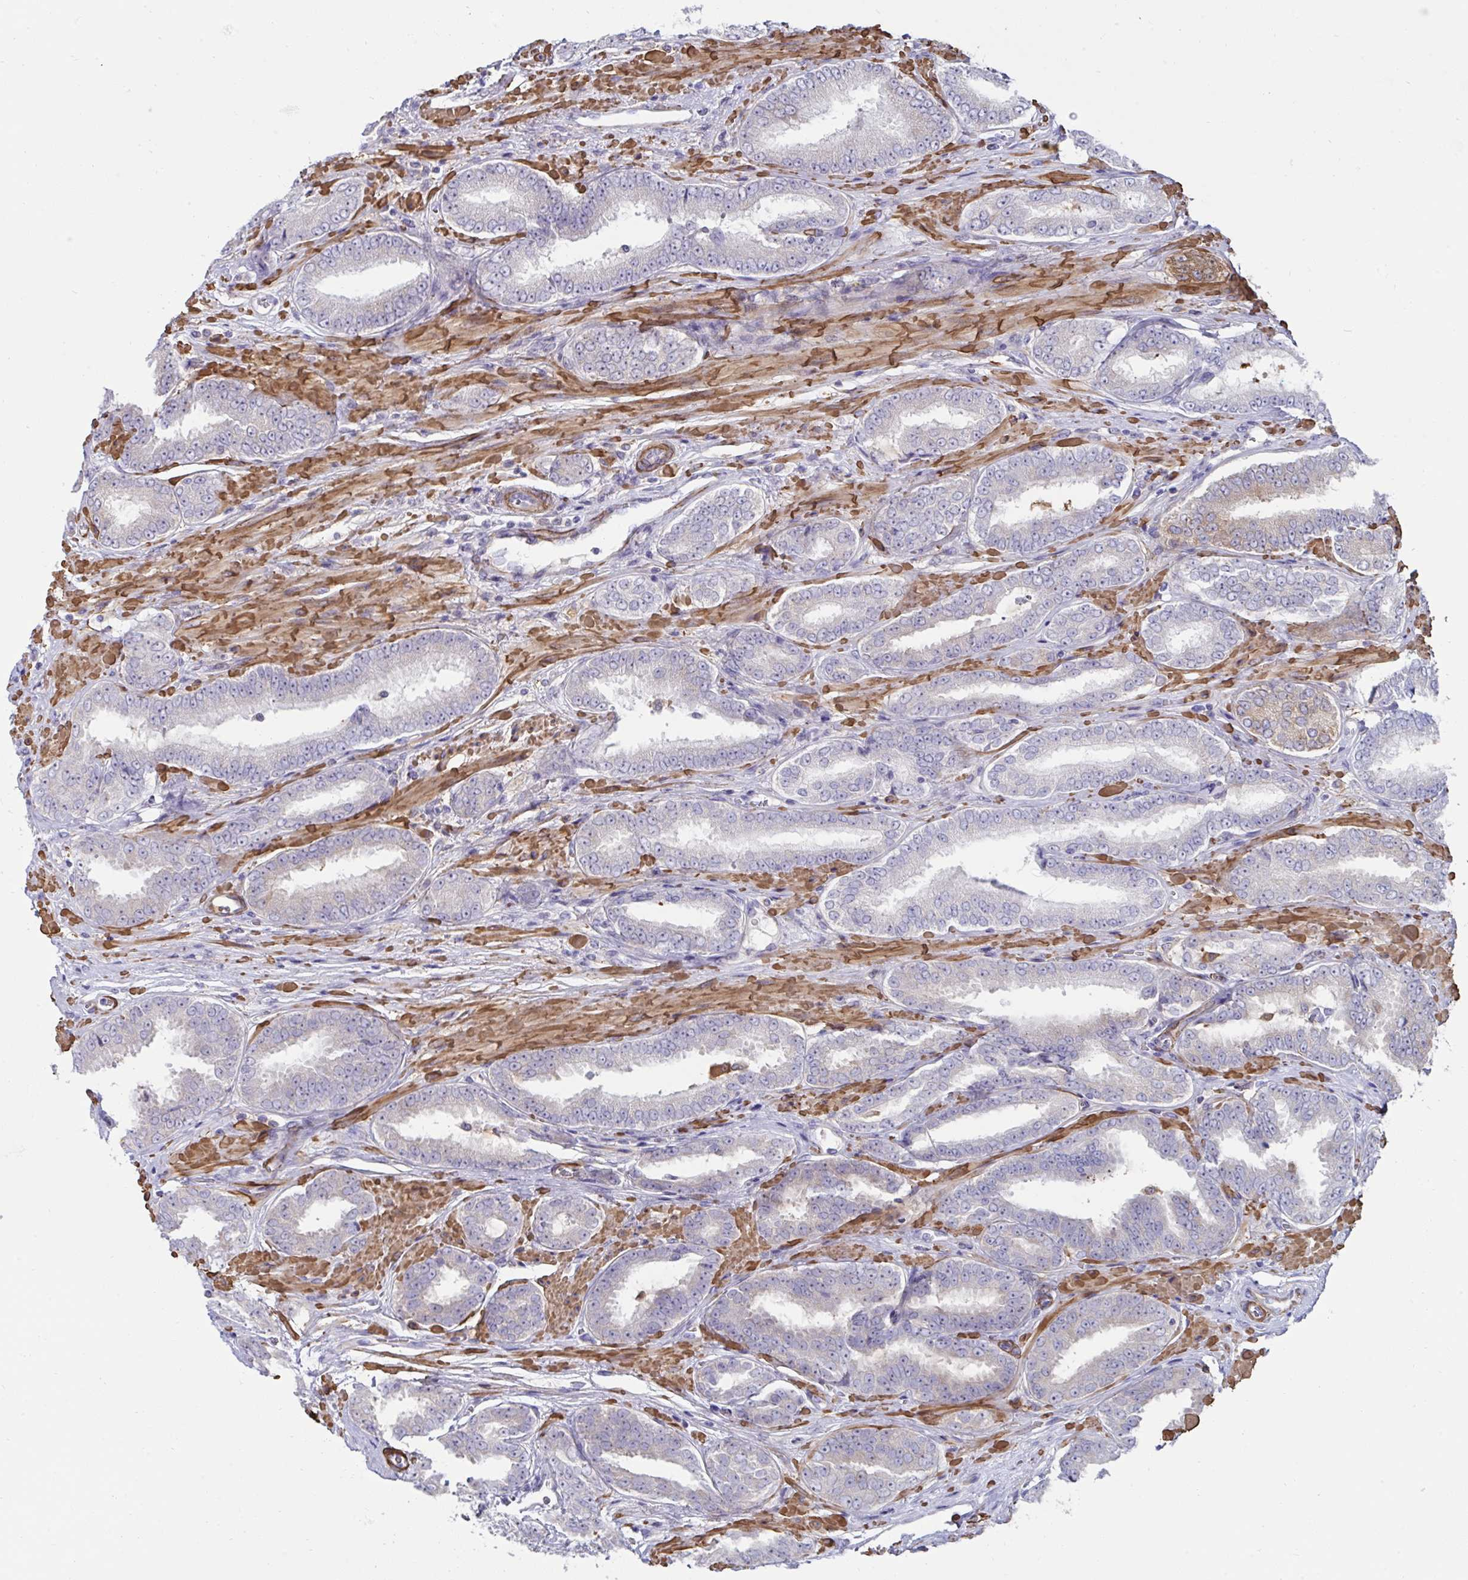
{"staining": {"intensity": "negative", "quantity": "none", "location": "none"}, "tissue": "prostate cancer", "cell_type": "Tumor cells", "image_type": "cancer", "snomed": [{"axis": "morphology", "description": "Adenocarcinoma, High grade"}, {"axis": "topography", "description": "Prostate"}], "caption": "The micrograph exhibits no significant positivity in tumor cells of prostate high-grade adenocarcinoma.", "gene": "FBXL13", "patient": {"sex": "male", "age": 72}}